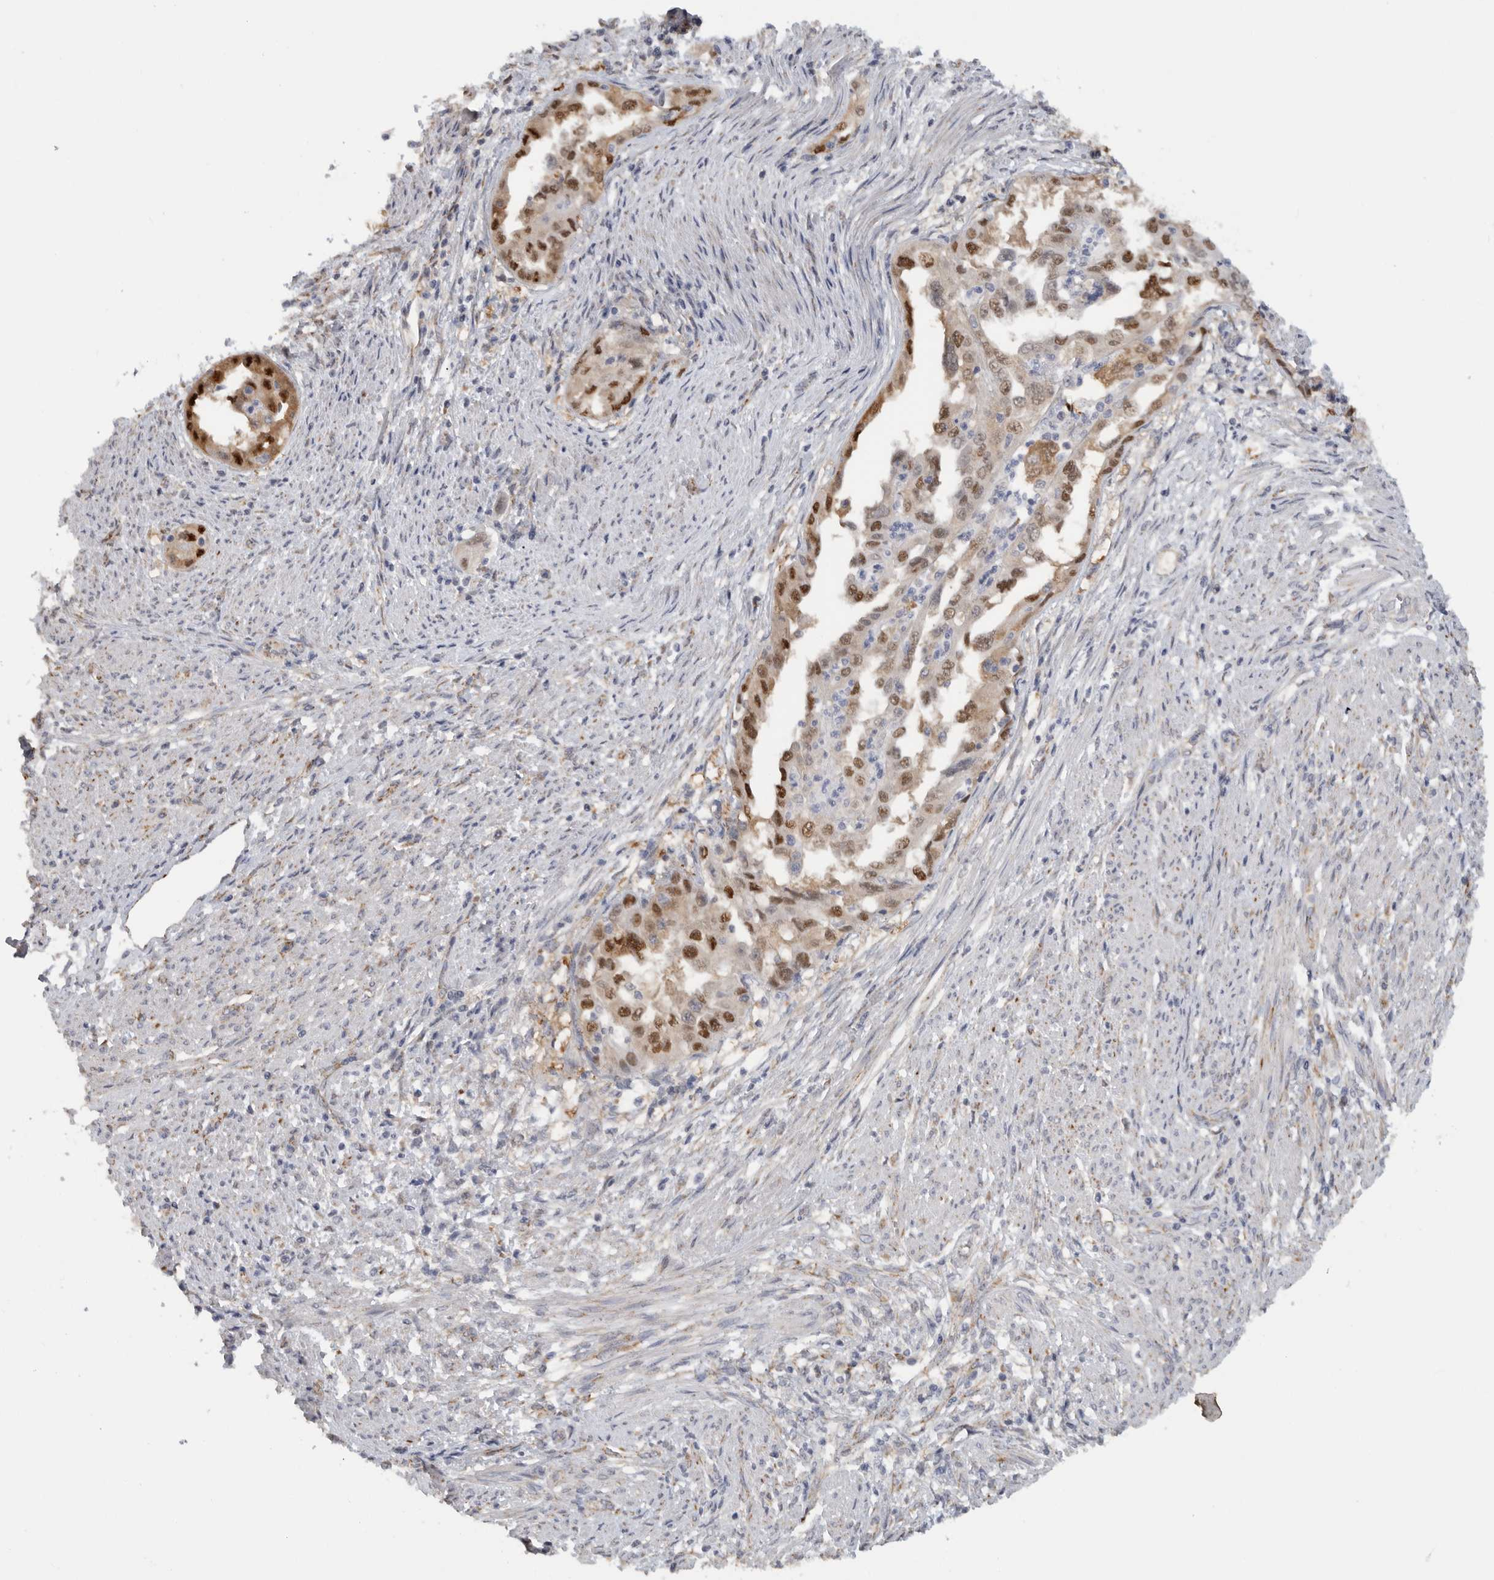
{"staining": {"intensity": "moderate", "quantity": ">75%", "location": "cytoplasmic/membranous,nuclear"}, "tissue": "endometrial cancer", "cell_type": "Tumor cells", "image_type": "cancer", "snomed": [{"axis": "morphology", "description": "Adenocarcinoma, NOS"}, {"axis": "topography", "description": "Endometrium"}], "caption": "DAB immunohistochemical staining of adenocarcinoma (endometrial) shows moderate cytoplasmic/membranous and nuclear protein staining in approximately >75% of tumor cells.", "gene": "DYRK2", "patient": {"sex": "female", "age": 85}}